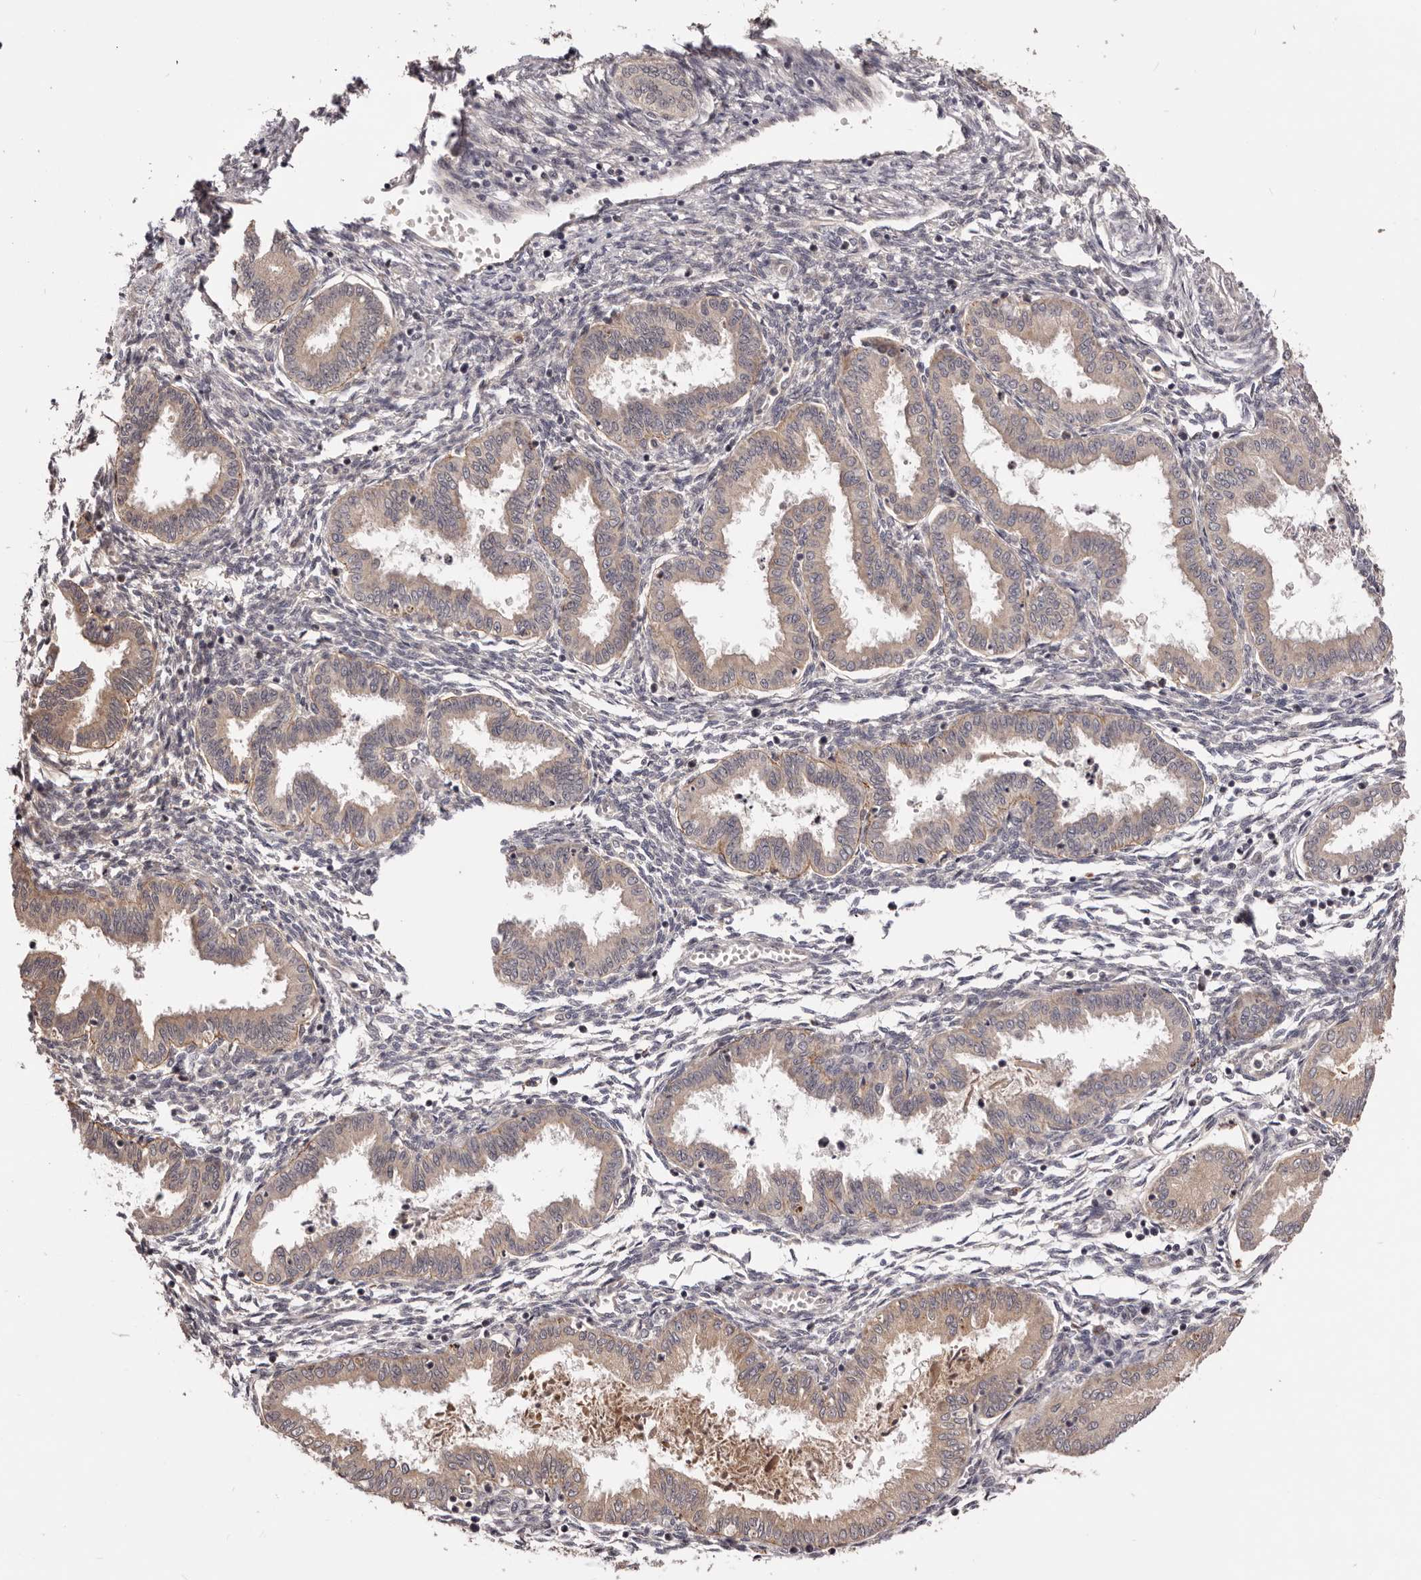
{"staining": {"intensity": "negative", "quantity": "none", "location": "none"}, "tissue": "endometrium", "cell_type": "Cells in endometrial stroma", "image_type": "normal", "snomed": [{"axis": "morphology", "description": "Normal tissue, NOS"}, {"axis": "topography", "description": "Endometrium"}], "caption": "Immunohistochemistry of unremarkable human endometrium reveals no positivity in cells in endometrial stroma.", "gene": "MDP1", "patient": {"sex": "female", "age": 33}}